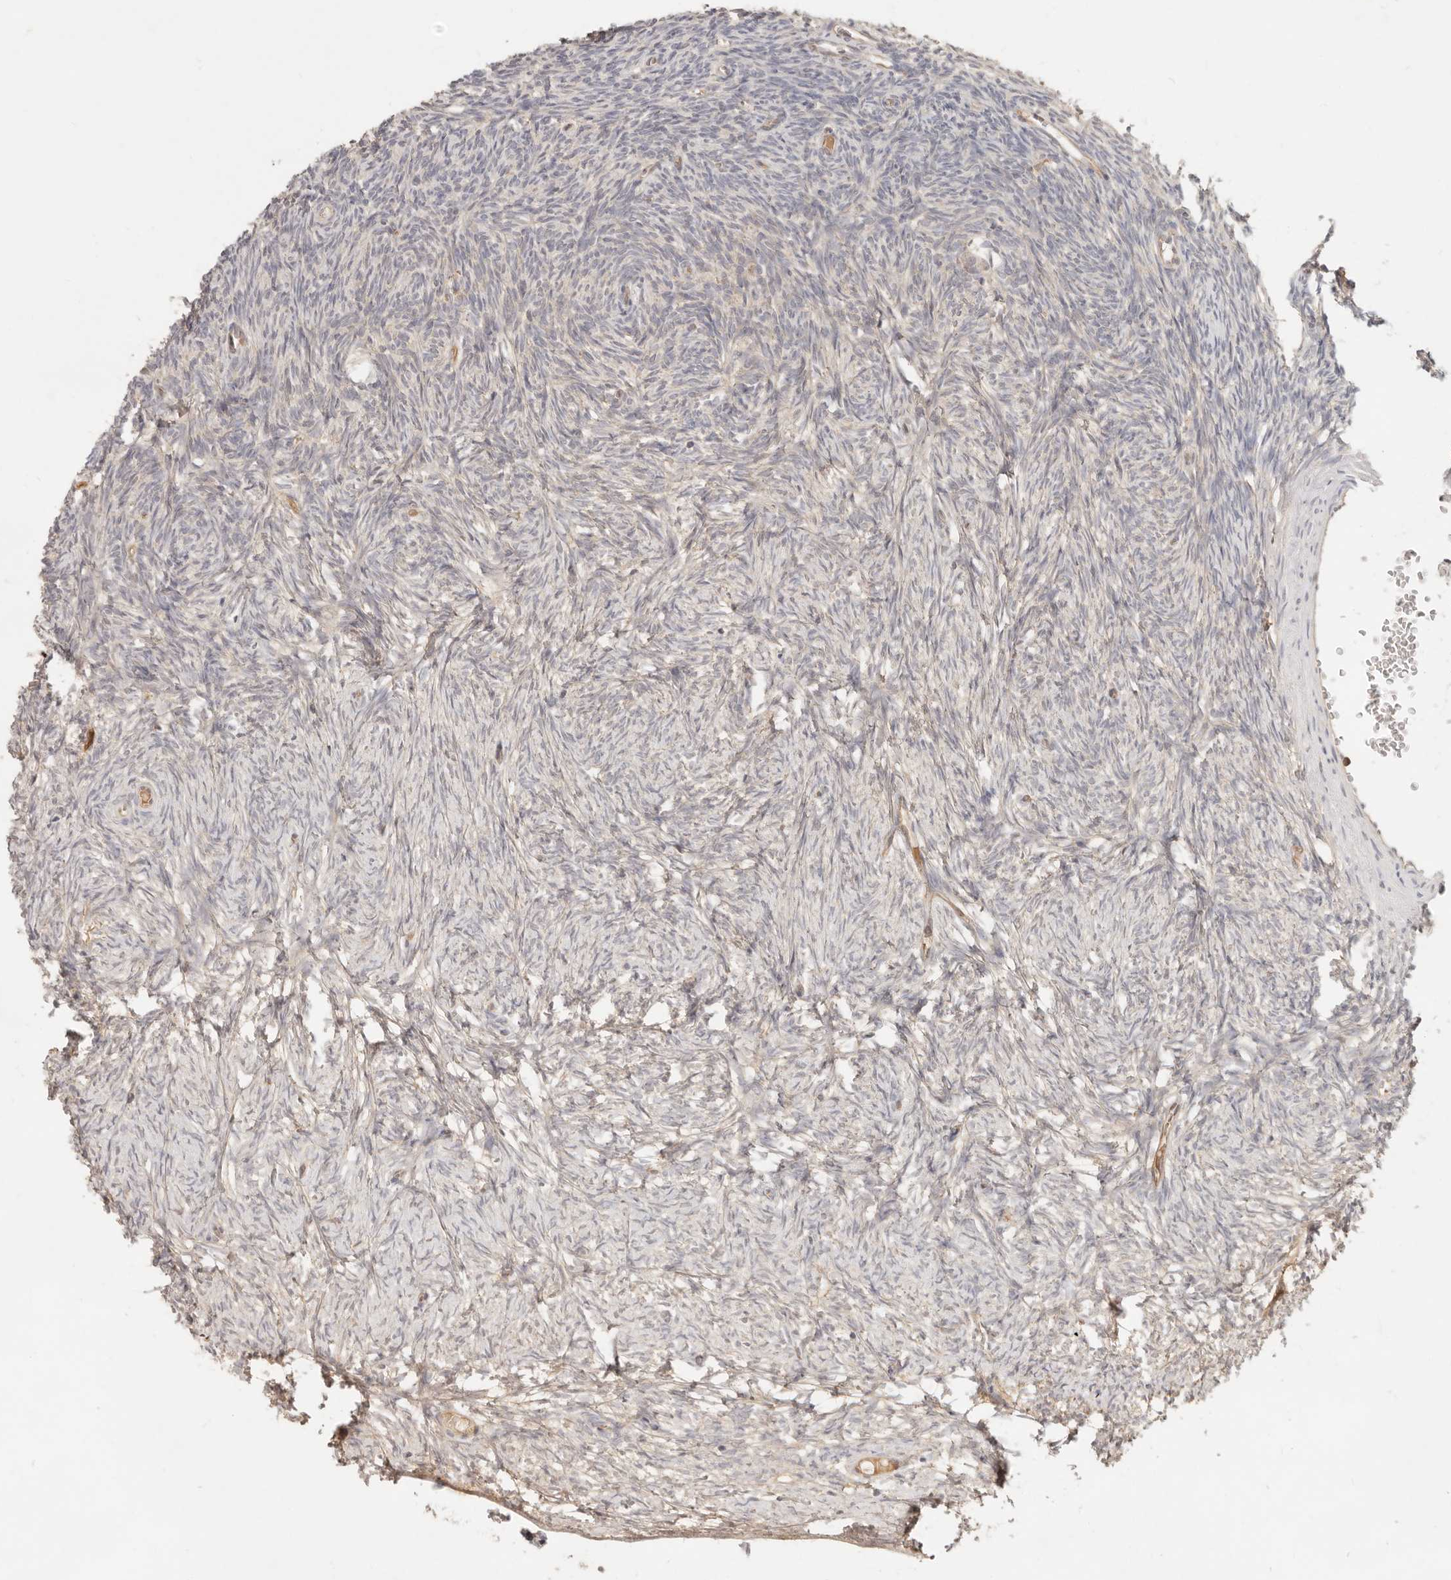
{"staining": {"intensity": "weak", "quantity": ">75%", "location": "cytoplasmic/membranous"}, "tissue": "ovary", "cell_type": "Follicle cells", "image_type": "normal", "snomed": [{"axis": "morphology", "description": "Normal tissue, NOS"}, {"axis": "topography", "description": "Ovary"}], "caption": "An image of human ovary stained for a protein reveals weak cytoplasmic/membranous brown staining in follicle cells.", "gene": "NECAP2", "patient": {"sex": "female", "age": 34}}